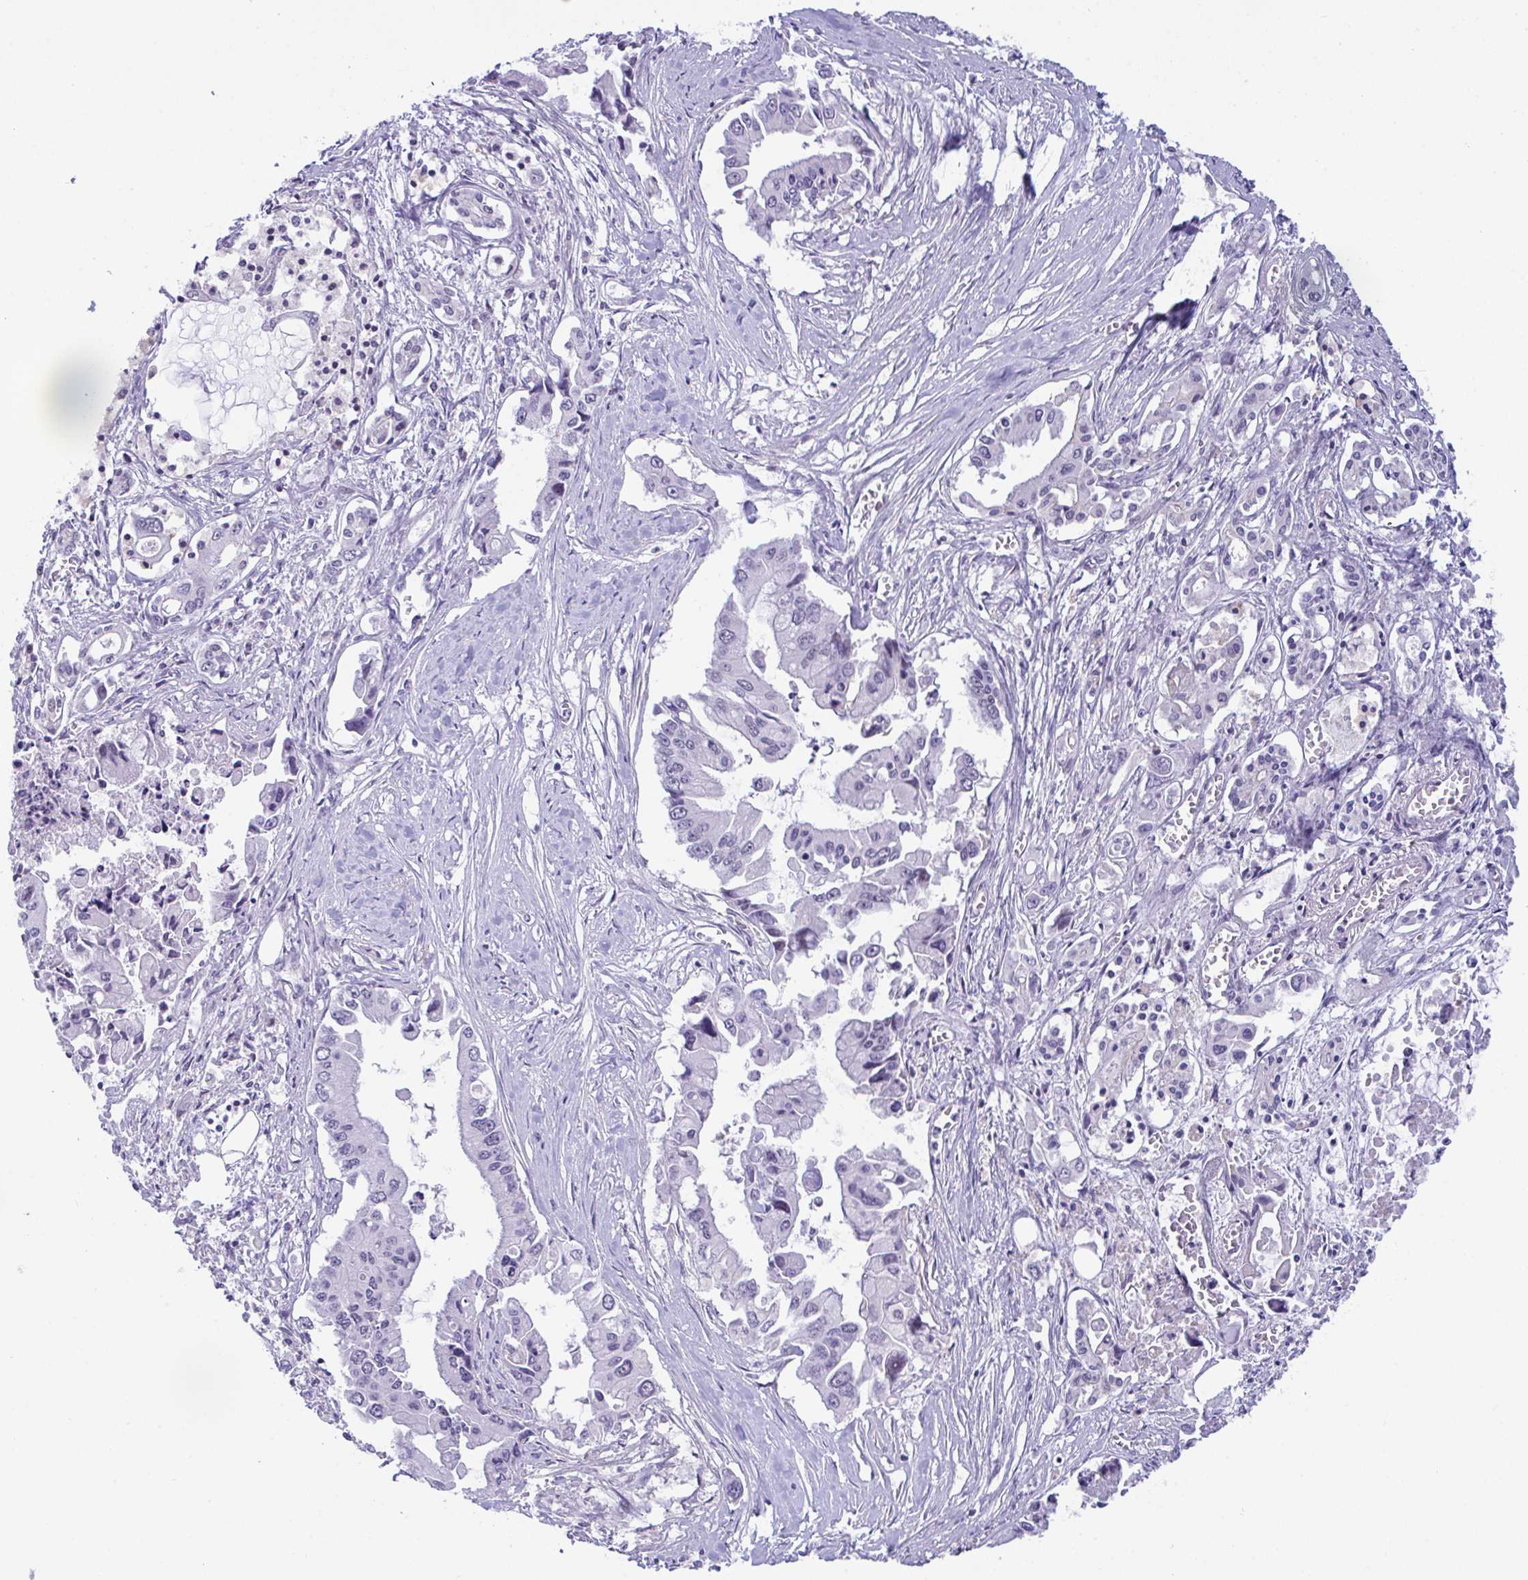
{"staining": {"intensity": "negative", "quantity": "none", "location": "none"}, "tissue": "pancreatic cancer", "cell_type": "Tumor cells", "image_type": "cancer", "snomed": [{"axis": "morphology", "description": "Adenocarcinoma, NOS"}, {"axis": "topography", "description": "Pancreas"}], "caption": "This is an immunohistochemistry micrograph of pancreatic cancer. There is no positivity in tumor cells.", "gene": "USP35", "patient": {"sex": "male", "age": 84}}